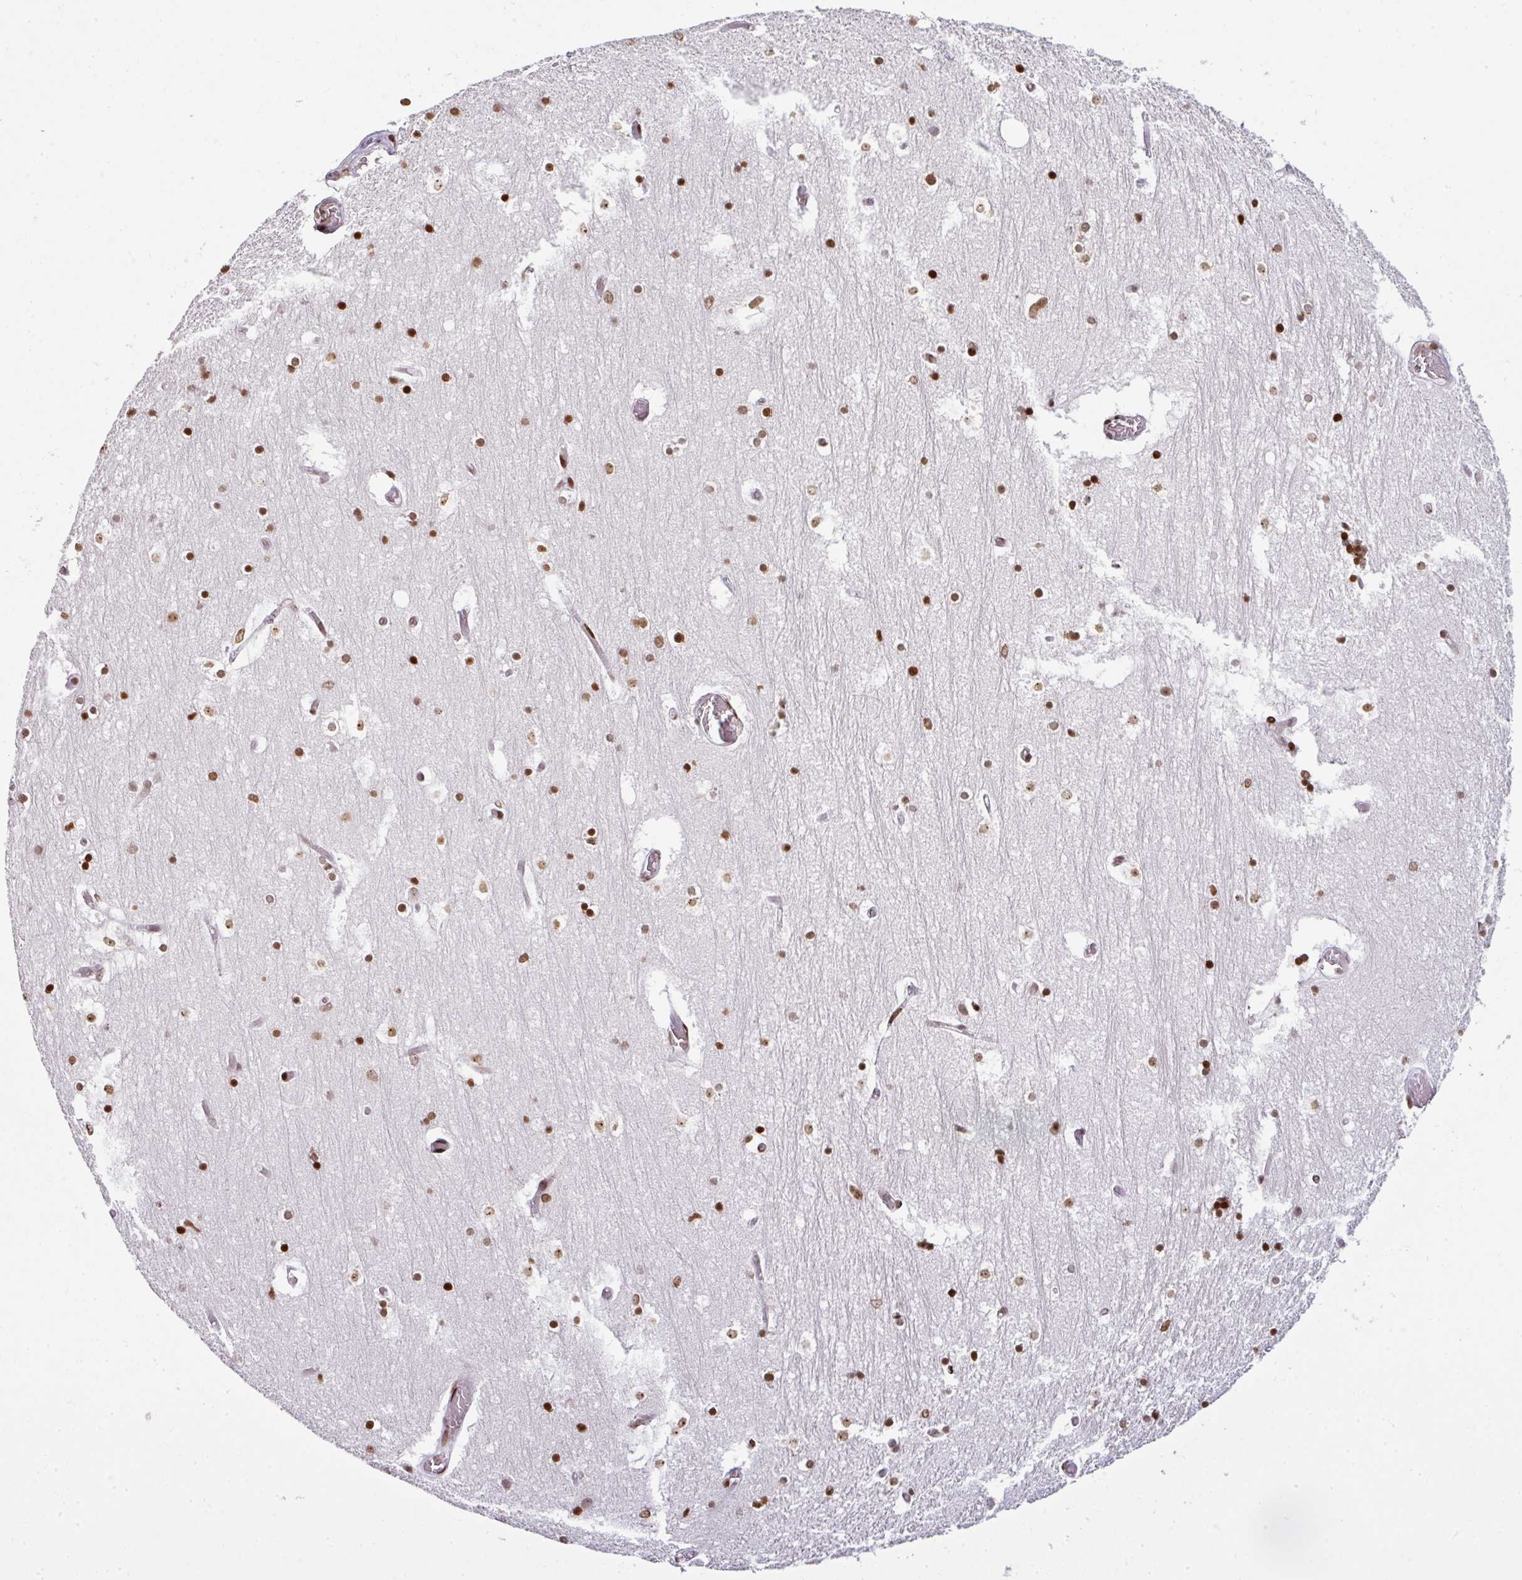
{"staining": {"intensity": "strong", "quantity": "25%-75%", "location": "nuclear"}, "tissue": "hippocampus", "cell_type": "Glial cells", "image_type": "normal", "snomed": [{"axis": "morphology", "description": "Normal tissue, NOS"}, {"axis": "topography", "description": "Hippocampus"}], "caption": "DAB immunohistochemical staining of benign human hippocampus demonstrates strong nuclear protein positivity in about 25%-75% of glial cells.", "gene": "RASL11A", "patient": {"sex": "female", "age": 52}}